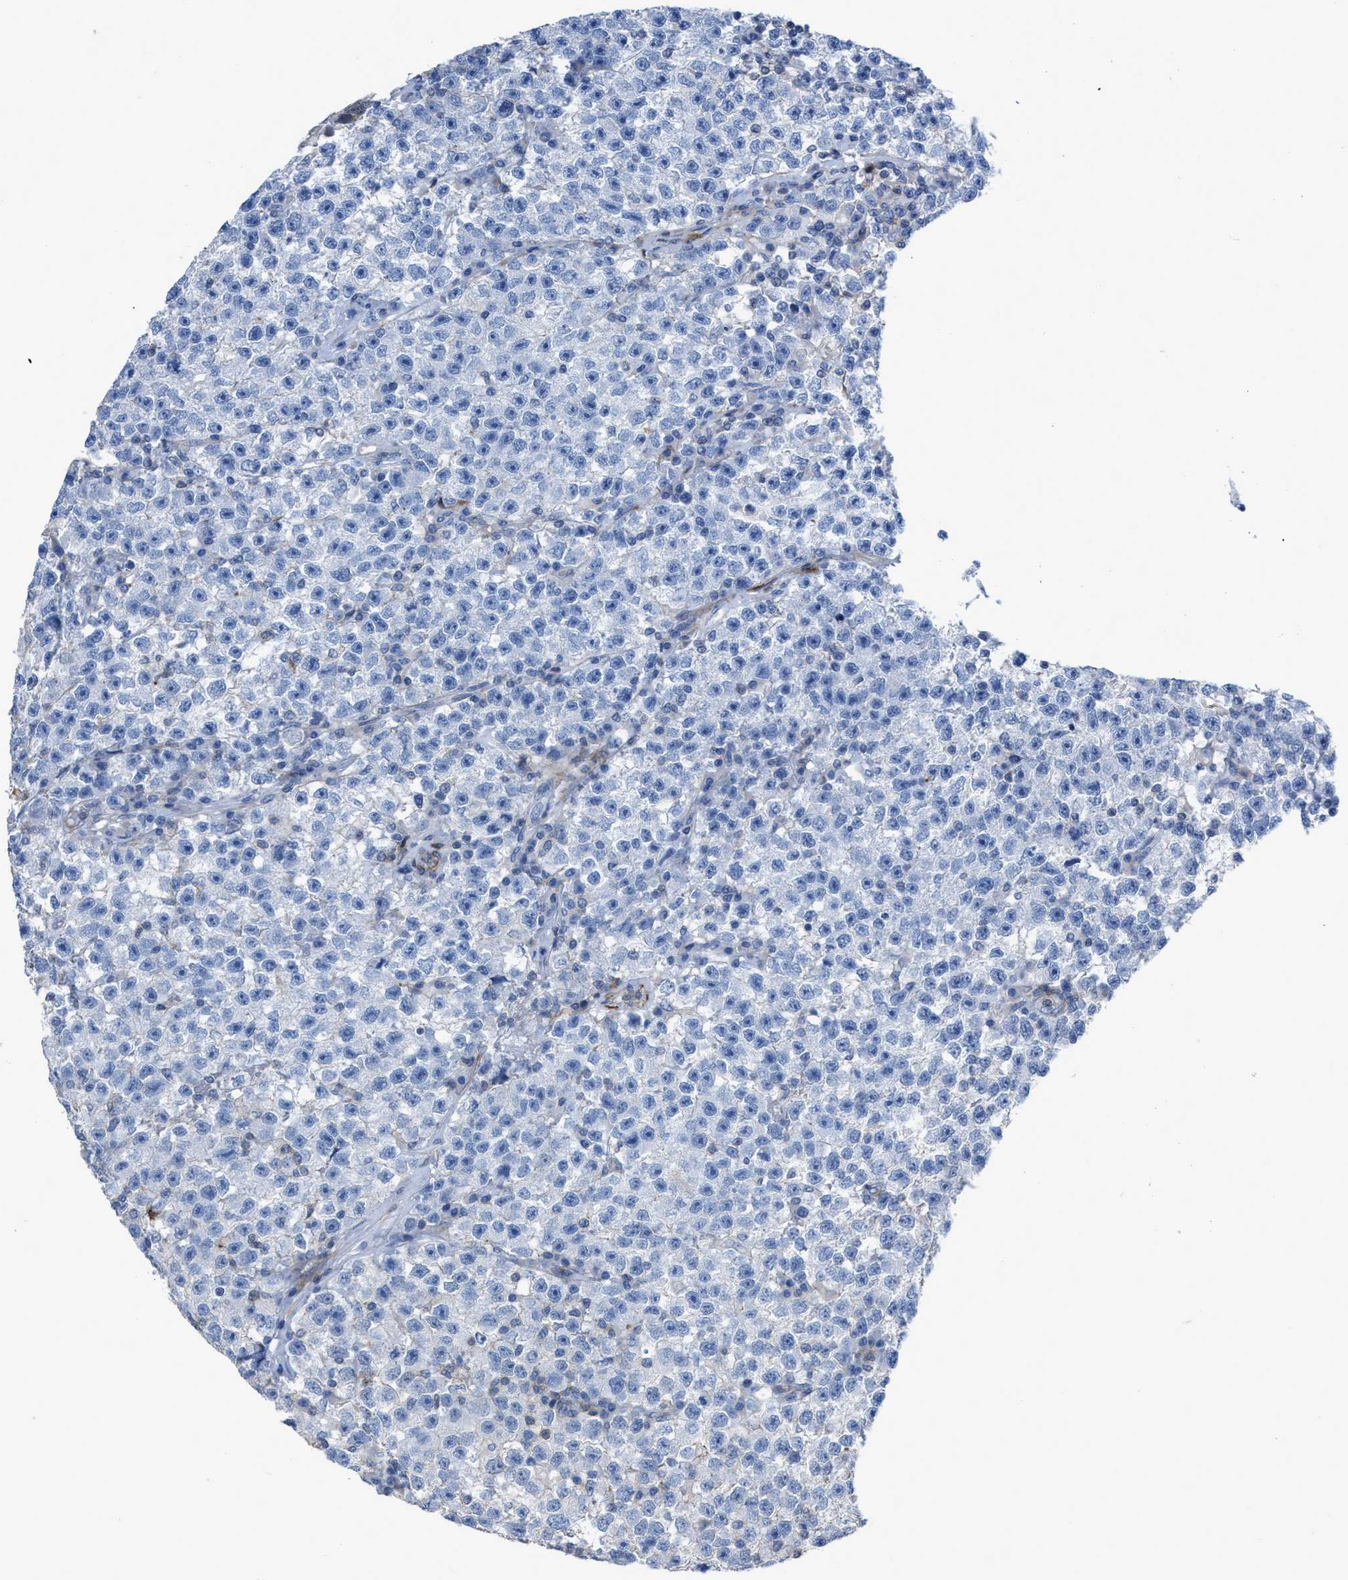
{"staining": {"intensity": "negative", "quantity": "none", "location": "none"}, "tissue": "testis cancer", "cell_type": "Tumor cells", "image_type": "cancer", "snomed": [{"axis": "morphology", "description": "Seminoma, NOS"}, {"axis": "topography", "description": "Testis"}], "caption": "This is a photomicrograph of immunohistochemistry (IHC) staining of testis cancer, which shows no positivity in tumor cells. (Brightfield microscopy of DAB (3,3'-diaminobenzidine) immunohistochemistry (IHC) at high magnification).", "gene": "PRMT2", "patient": {"sex": "male", "age": 22}}